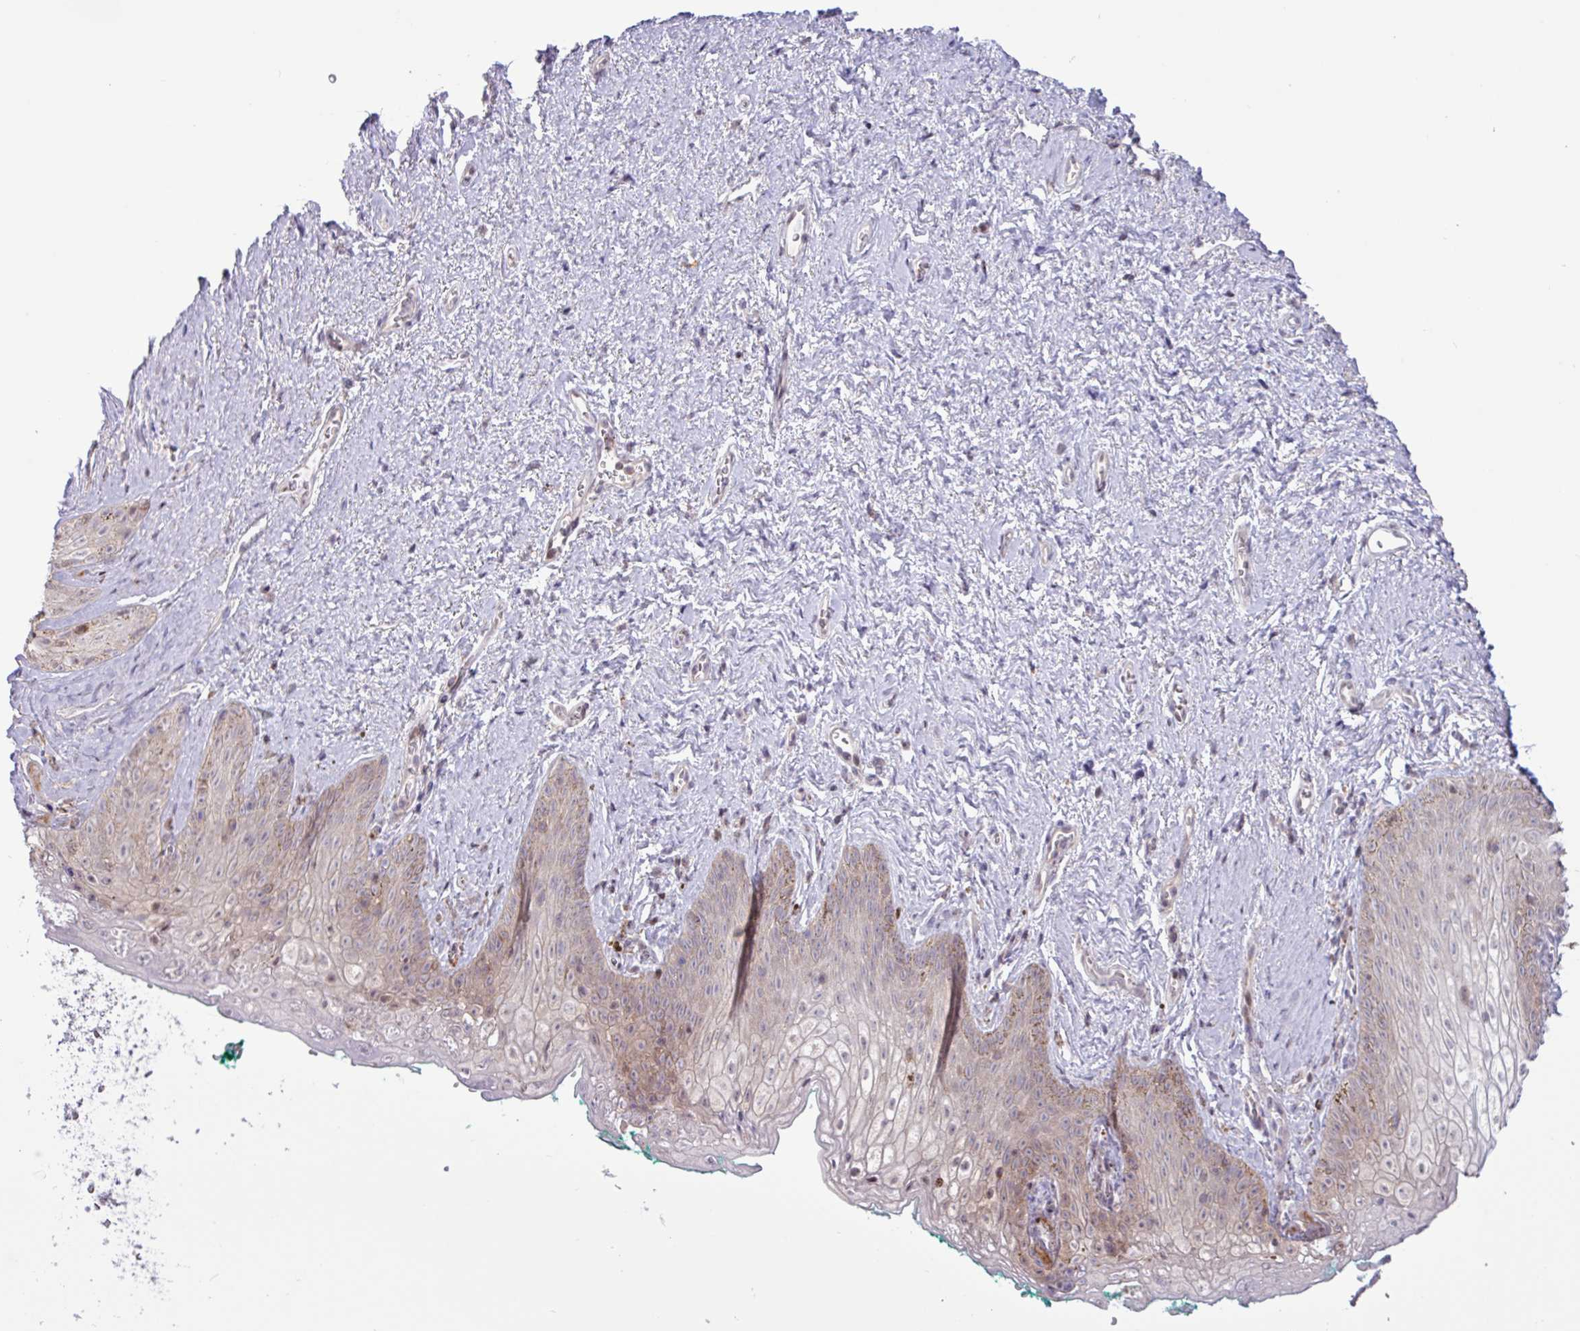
{"staining": {"intensity": "moderate", "quantity": "<25%", "location": "cytoplasmic/membranous,nuclear"}, "tissue": "vagina", "cell_type": "Squamous epithelial cells", "image_type": "normal", "snomed": [{"axis": "morphology", "description": "Normal tissue, NOS"}, {"axis": "topography", "description": "Vulva"}, {"axis": "topography", "description": "Vagina"}, {"axis": "topography", "description": "Peripheral nerve tissue"}], "caption": "Immunohistochemistry (IHC) histopathology image of normal human vagina stained for a protein (brown), which shows low levels of moderate cytoplasmic/membranous,nuclear positivity in about <25% of squamous epithelial cells.", "gene": "RTL3", "patient": {"sex": "female", "age": 66}}